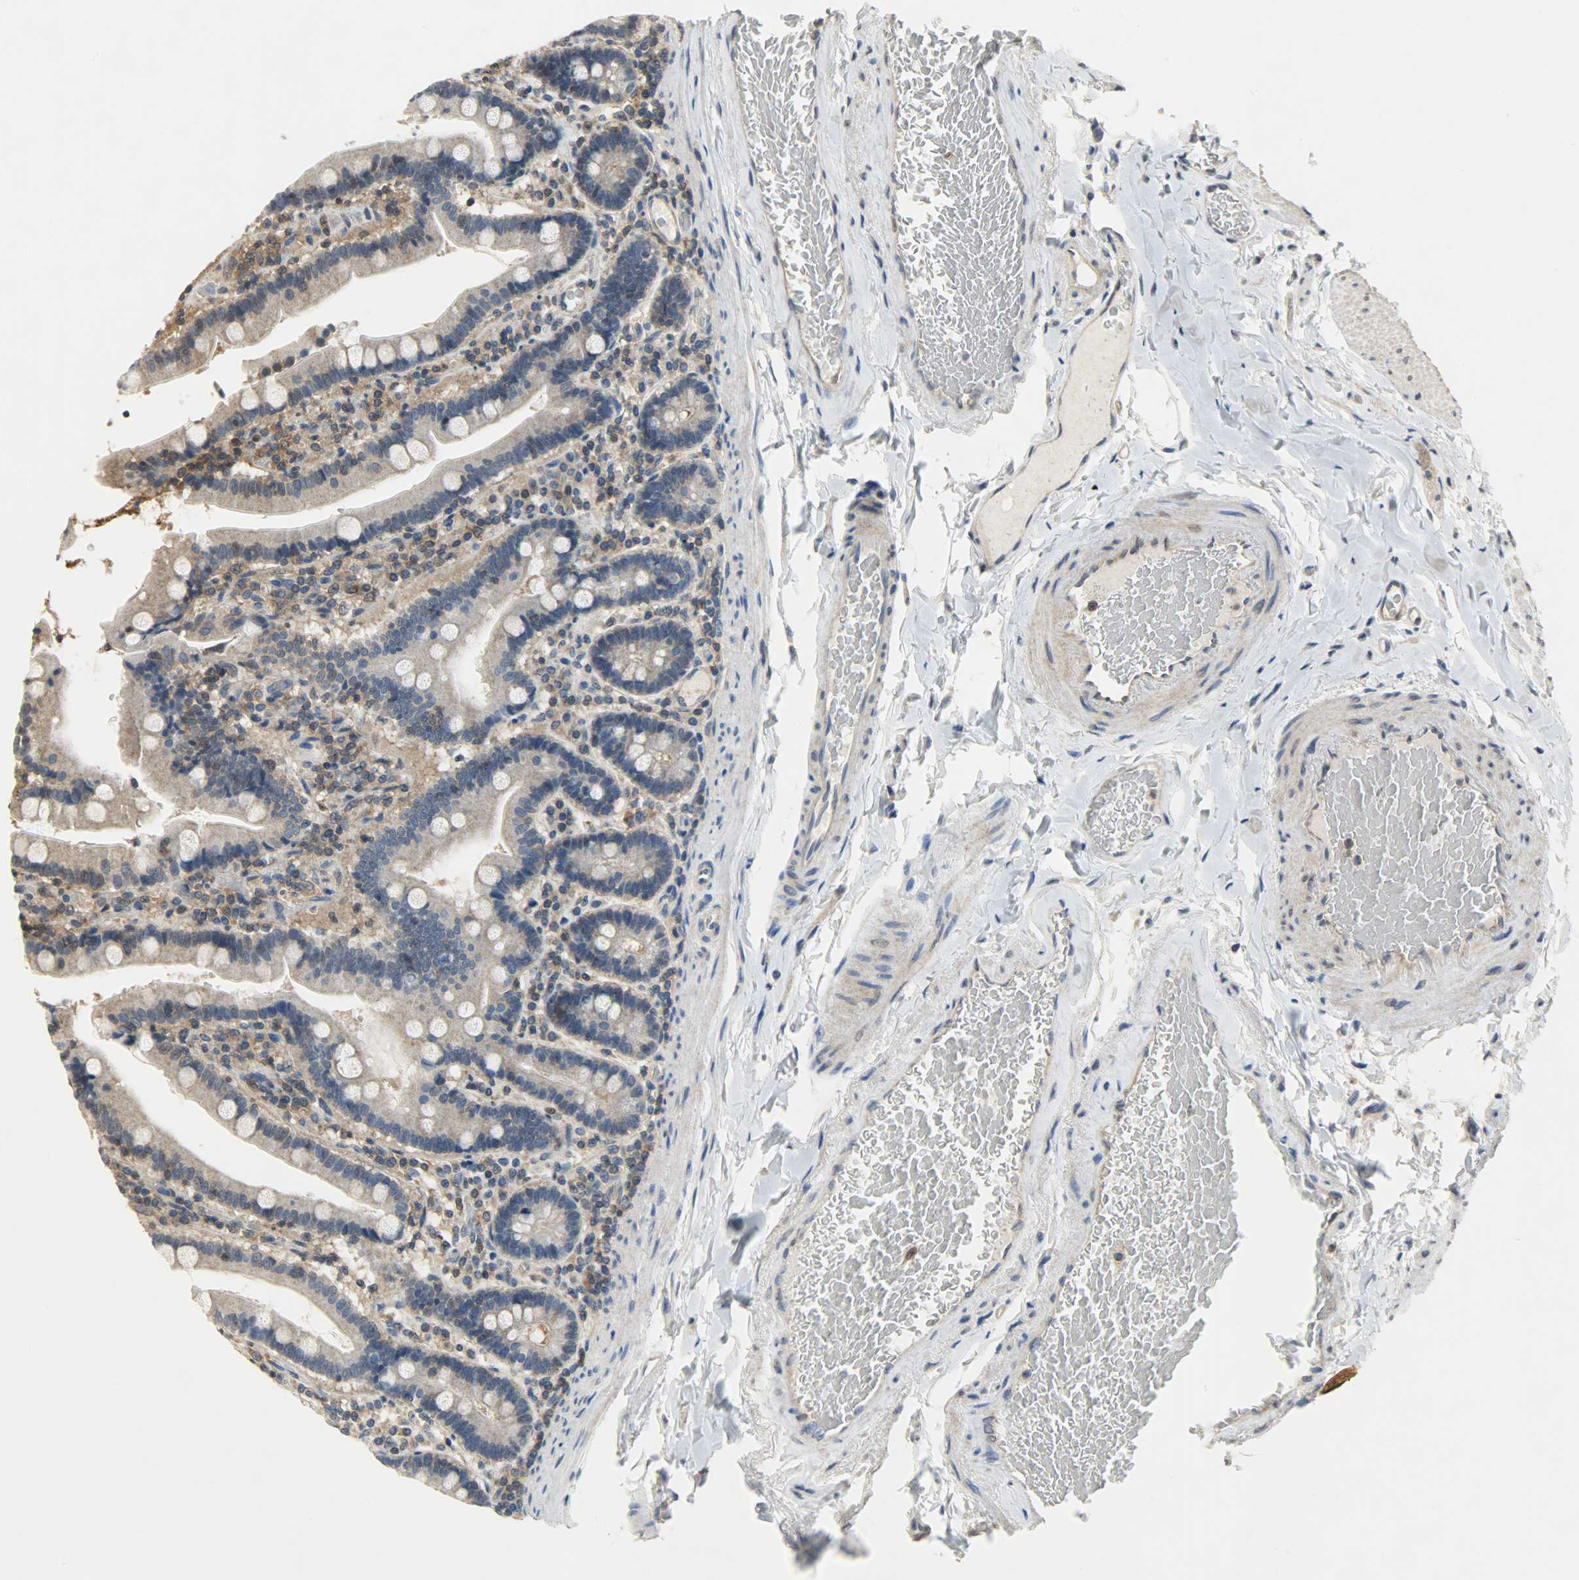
{"staining": {"intensity": "moderate", "quantity": ">75%", "location": "cytoplasmic/membranous"}, "tissue": "duodenum", "cell_type": "Glandular cells", "image_type": "normal", "snomed": [{"axis": "morphology", "description": "Normal tissue, NOS"}, {"axis": "topography", "description": "Duodenum"}], "caption": "Unremarkable duodenum displays moderate cytoplasmic/membranous staining in approximately >75% of glandular cells (DAB IHC, brown staining for protein, blue staining for nuclei)..", "gene": "TRIM21", "patient": {"sex": "female", "age": 53}}